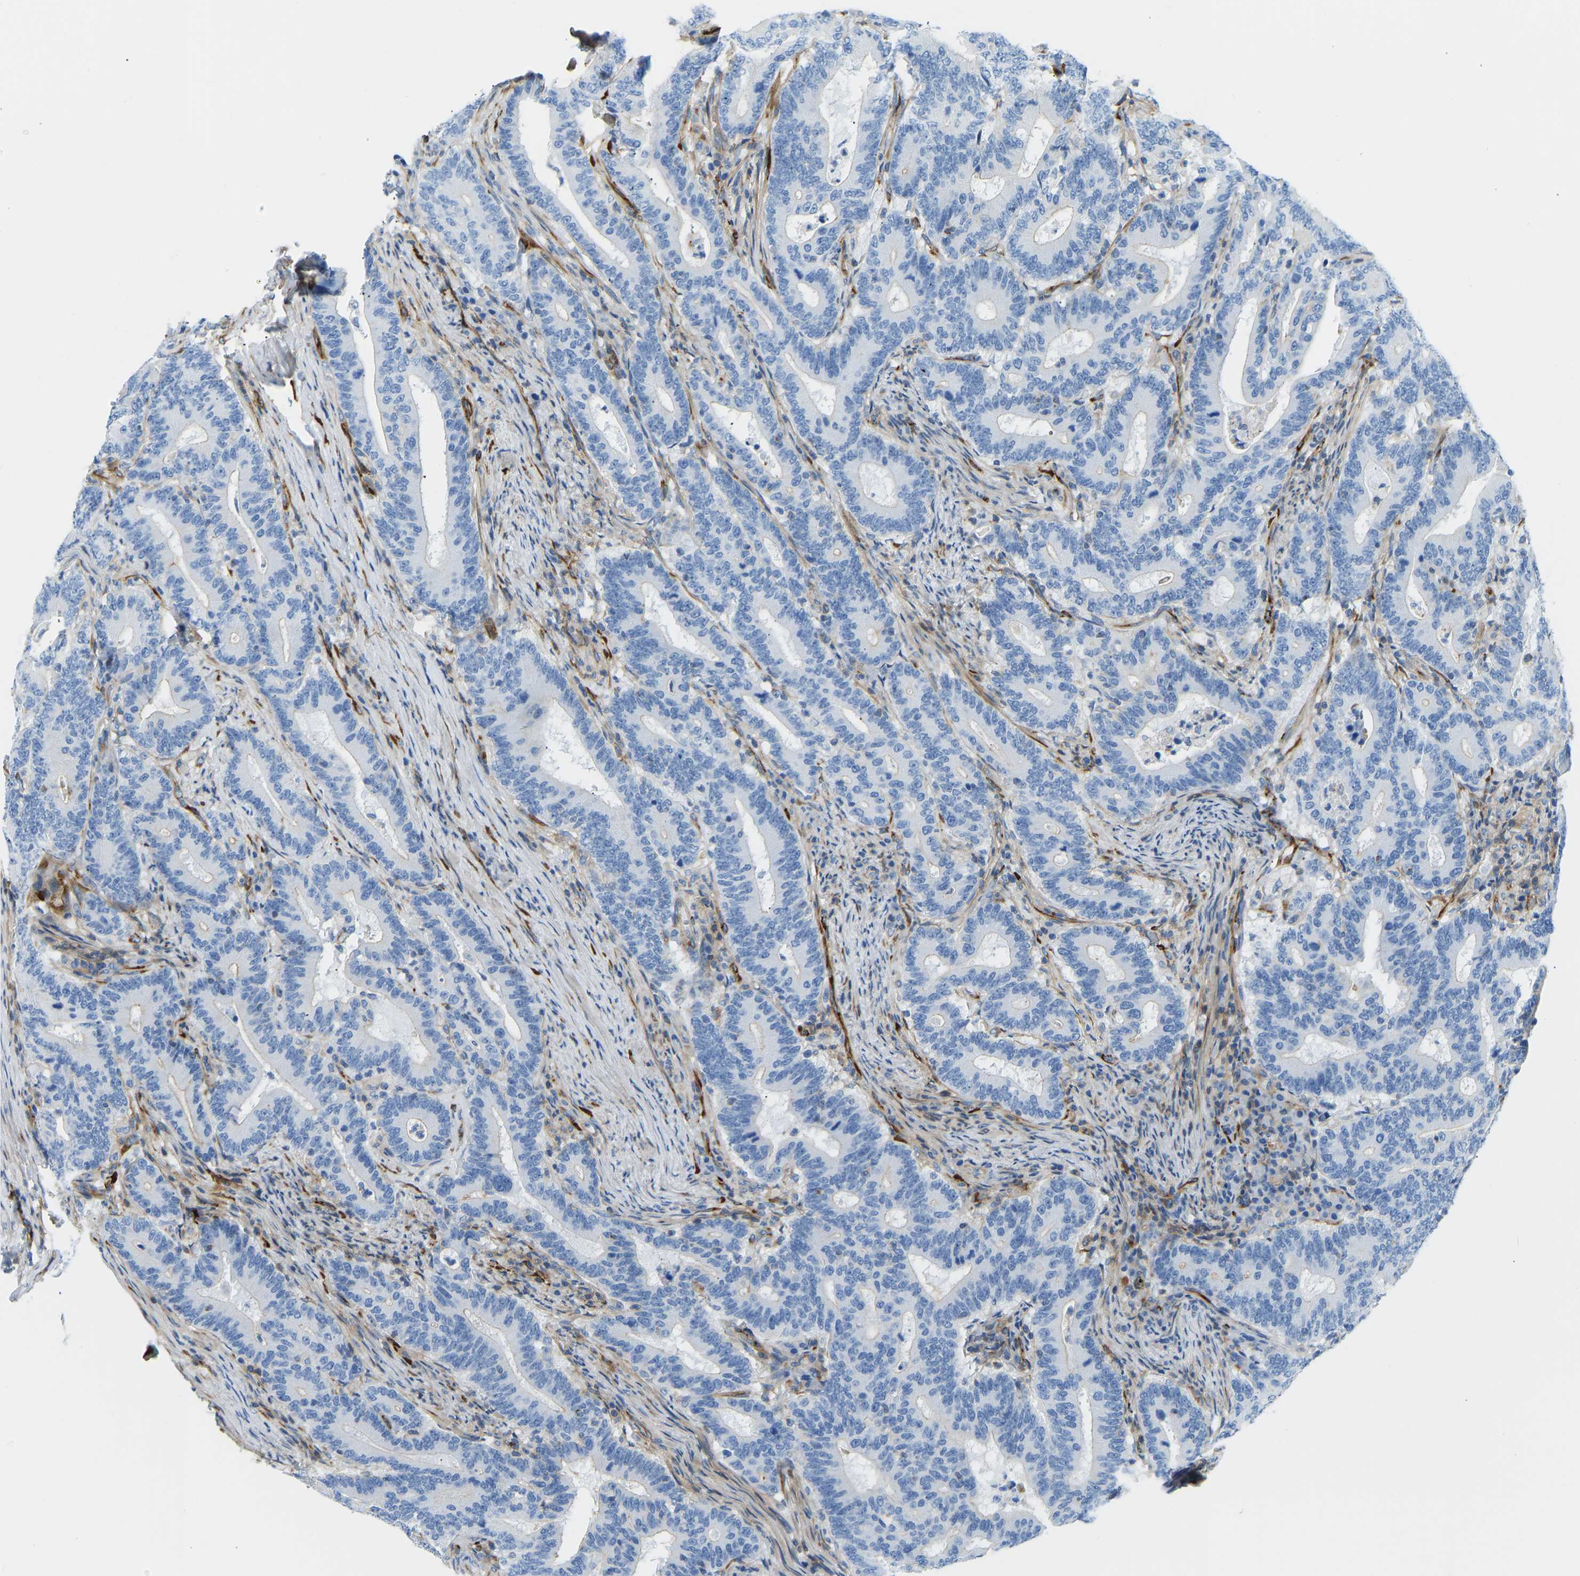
{"staining": {"intensity": "negative", "quantity": "none", "location": "none"}, "tissue": "colorectal cancer", "cell_type": "Tumor cells", "image_type": "cancer", "snomed": [{"axis": "morphology", "description": "Adenocarcinoma, NOS"}, {"axis": "topography", "description": "Colon"}], "caption": "IHC of human colorectal cancer reveals no positivity in tumor cells.", "gene": "COL15A1", "patient": {"sex": "female", "age": 66}}